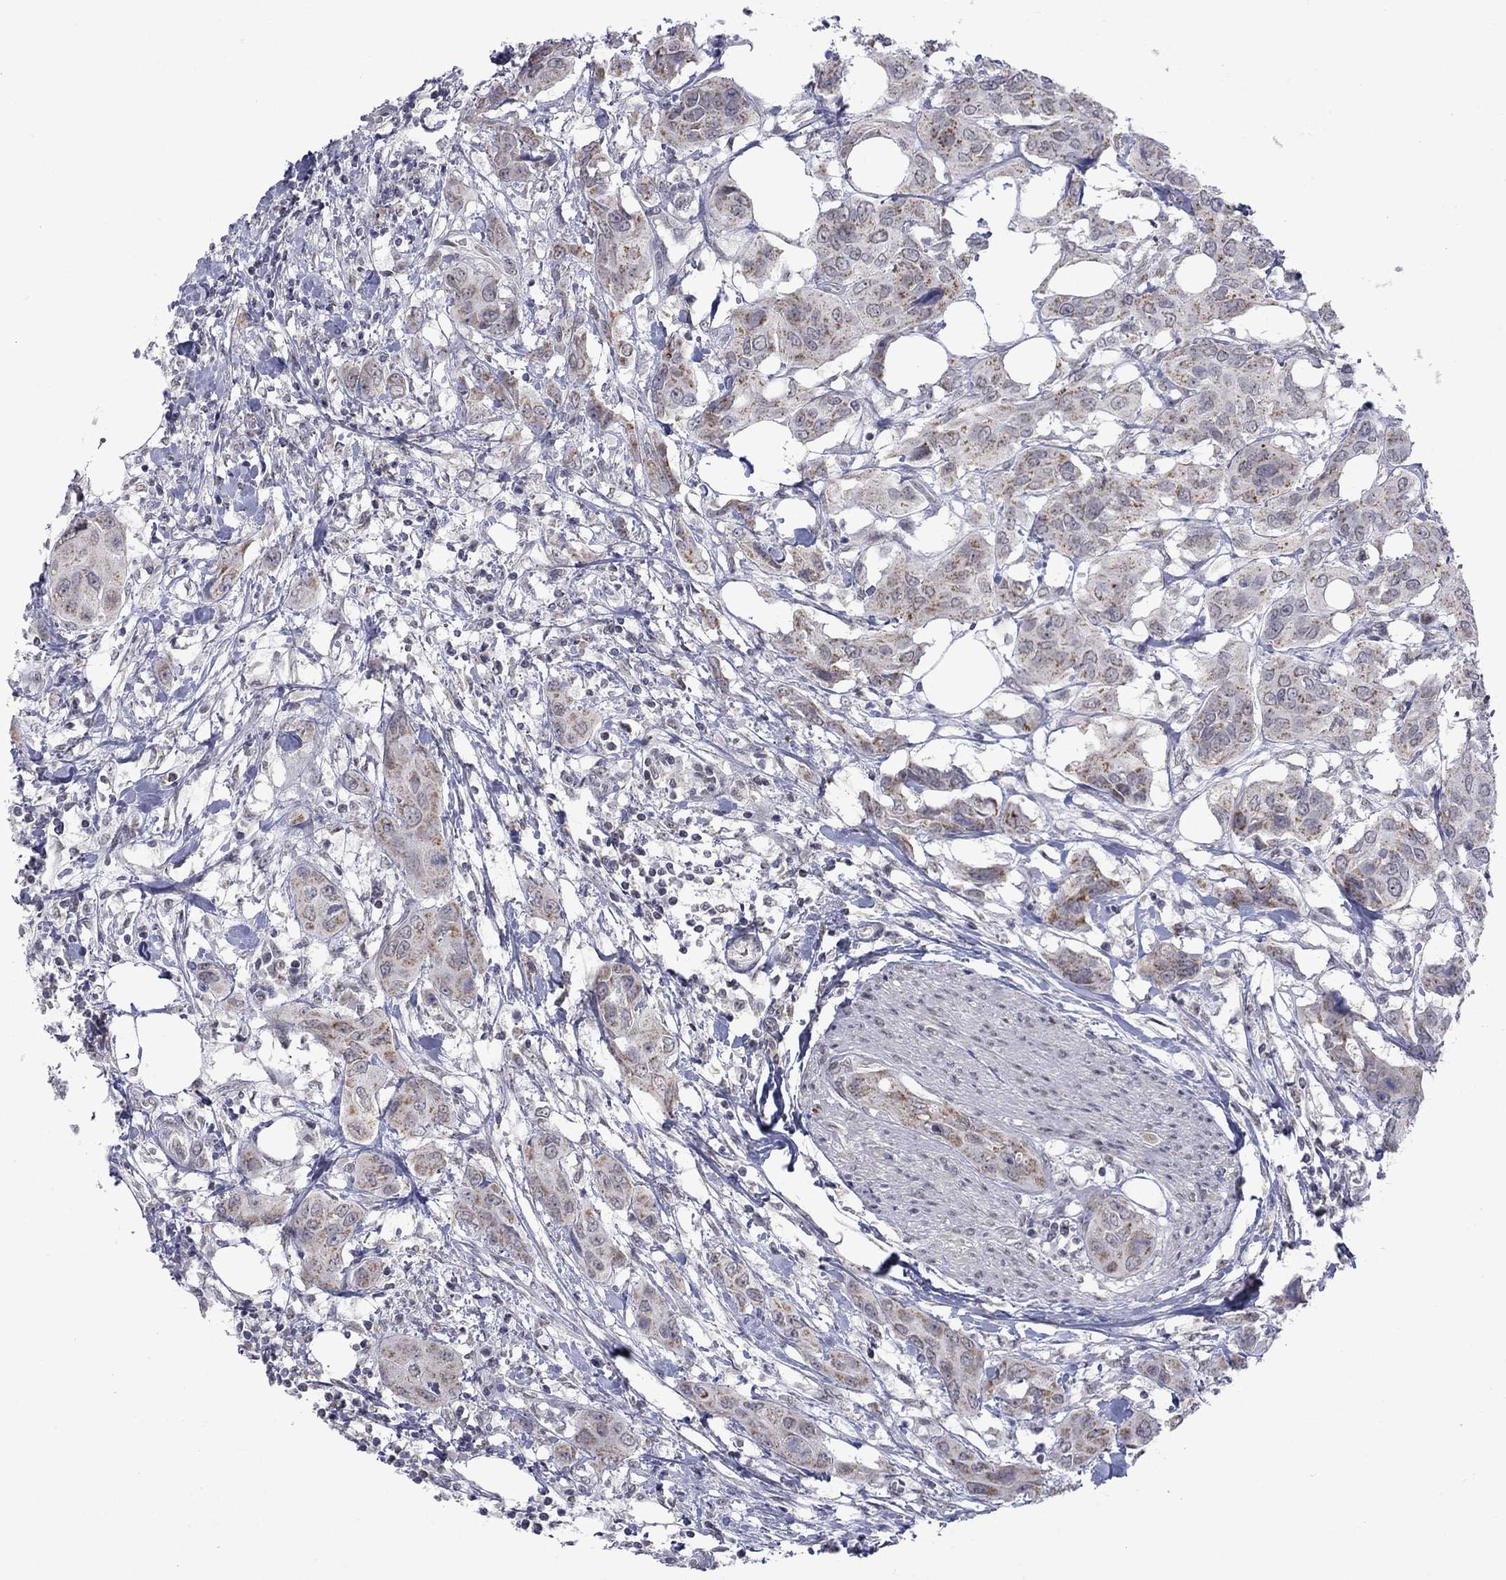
{"staining": {"intensity": "weak", "quantity": "25%-75%", "location": "cytoplasmic/membranous"}, "tissue": "urothelial cancer", "cell_type": "Tumor cells", "image_type": "cancer", "snomed": [{"axis": "morphology", "description": "Urothelial carcinoma, NOS"}, {"axis": "morphology", "description": "Urothelial carcinoma, High grade"}, {"axis": "topography", "description": "Urinary bladder"}], "caption": "Protein expression analysis of transitional cell carcinoma shows weak cytoplasmic/membranous positivity in approximately 25%-75% of tumor cells.", "gene": "KCNJ16", "patient": {"sex": "male", "age": 63}}